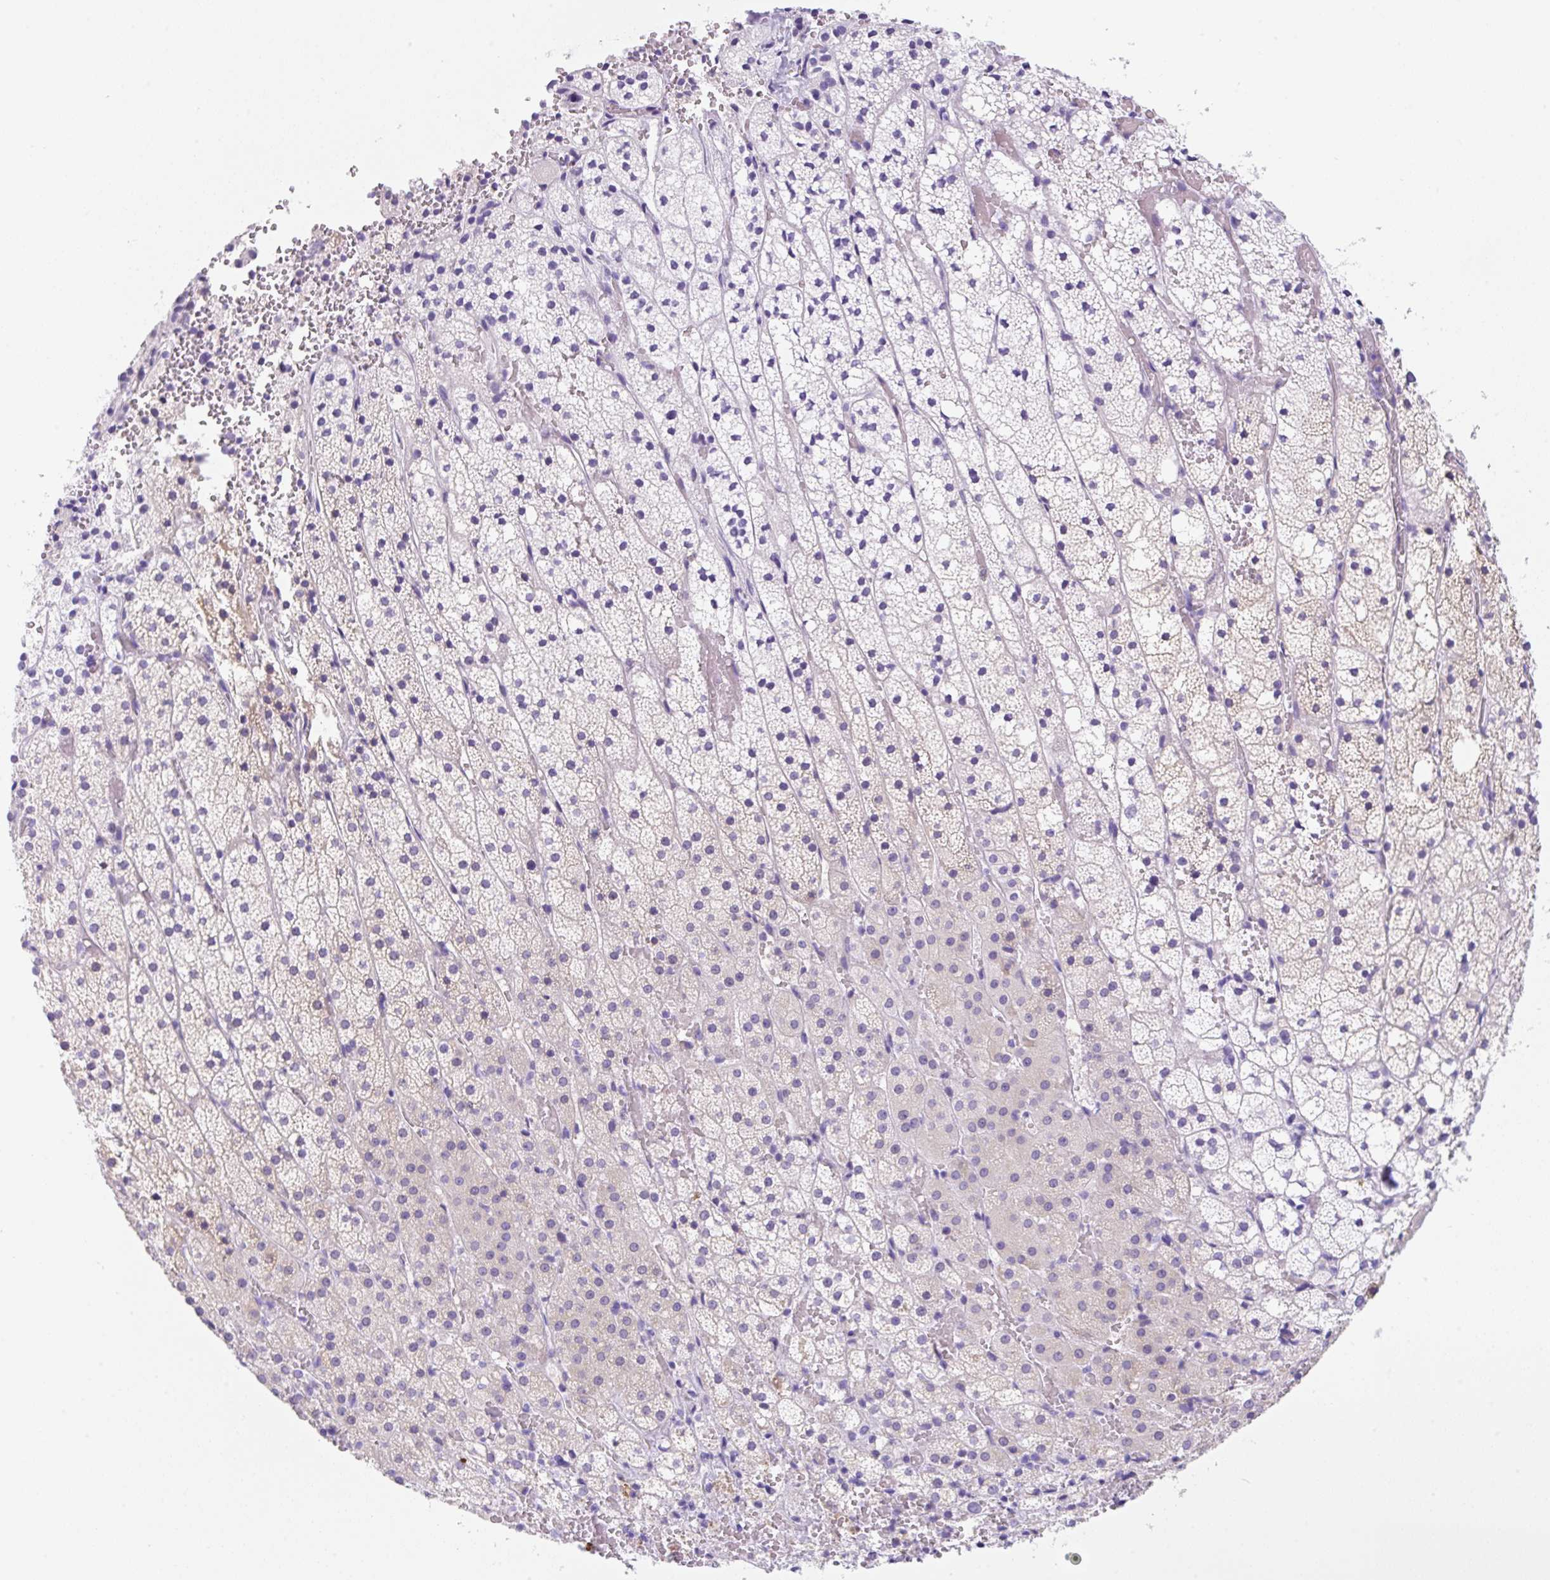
{"staining": {"intensity": "negative", "quantity": "none", "location": "none"}, "tissue": "adrenal gland", "cell_type": "Glandular cells", "image_type": "normal", "snomed": [{"axis": "morphology", "description": "Normal tissue, NOS"}, {"axis": "topography", "description": "Adrenal gland"}], "caption": "A high-resolution histopathology image shows immunohistochemistry staining of unremarkable adrenal gland, which exhibits no significant expression in glandular cells.", "gene": "KLK8", "patient": {"sex": "male", "age": 53}}